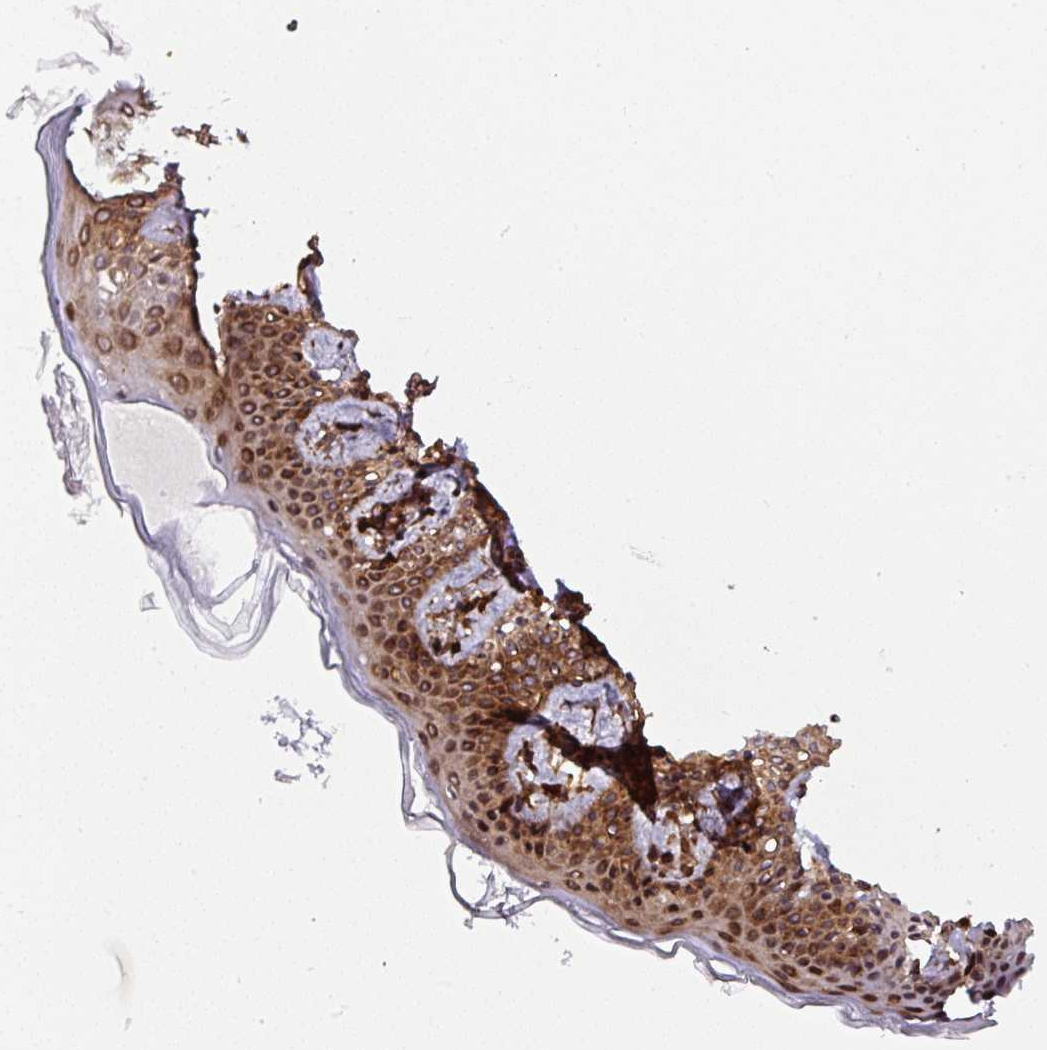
{"staining": {"intensity": "strong", "quantity": ">75%", "location": "cytoplasmic/membranous"}, "tissue": "skin", "cell_type": "Fibroblasts", "image_type": "normal", "snomed": [{"axis": "morphology", "description": "Normal tissue, NOS"}, {"axis": "topography", "description": "Skin"}], "caption": "An immunohistochemistry photomicrograph of normal tissue is shown. Protein staining in brown labels strong cytoplasmic/membranous positivity in skin within fibroblasts. (Stains: DAB in brown, nuclei in blue, Microscopy: brightfield microscopy at high magnification).", "gene": "KDM4E", "patient": {"sex": "male", "age": 16}}